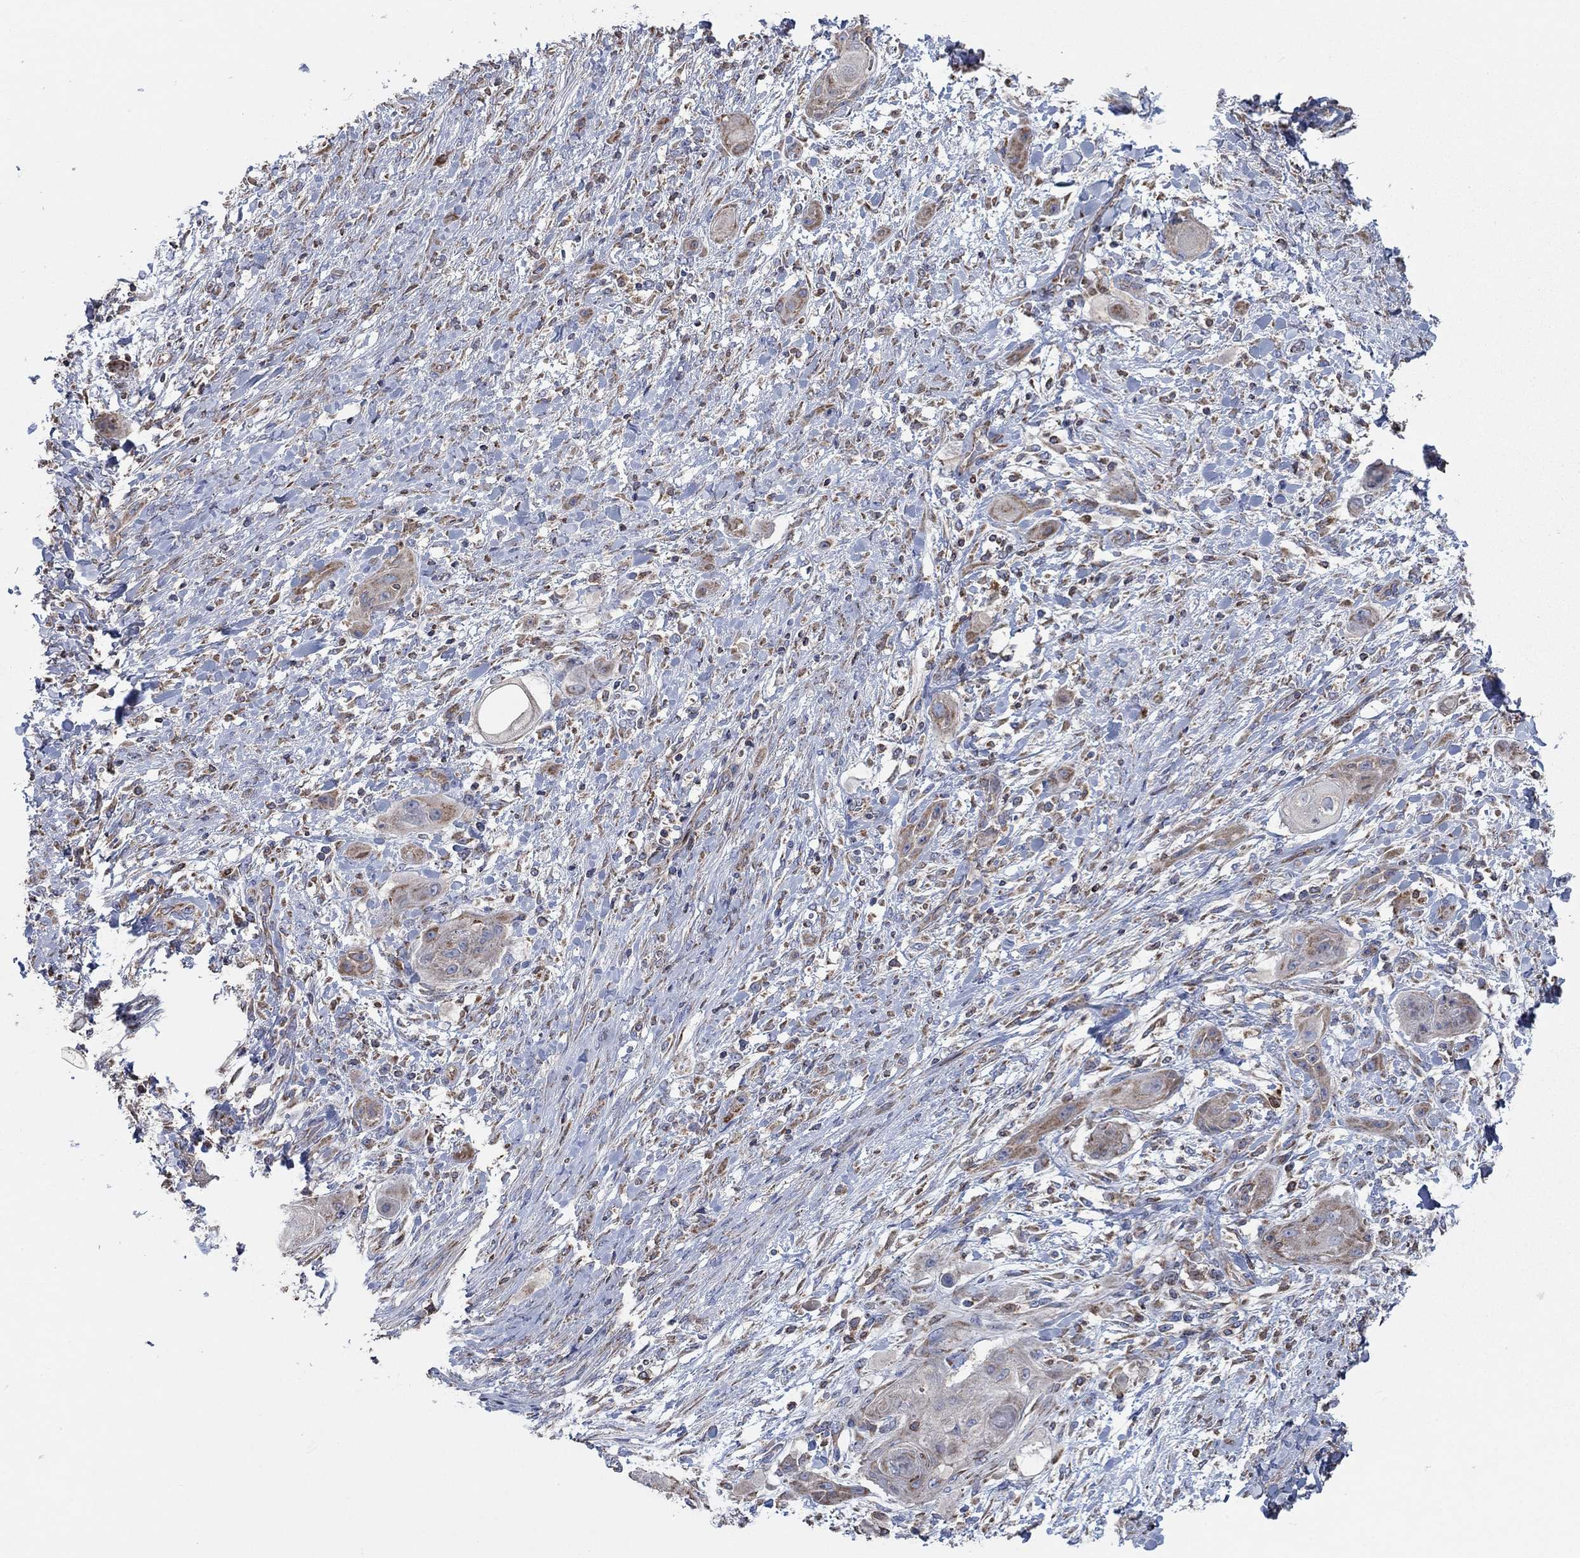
{"staining": {"intensity": "weak", "quantity": ">75%", "location": "cytoplasmic/membranous"}, "tissue": "skin cancer", "cell_type": "Tumor cells", "image_type": "cancer", "snomed": [{"axis": "morphology", "description": "Squamous cell carcinoma, NOS"}, {"axis": "topography", "description": "Skin"}], "caption": "Protein expression analysis of skin cancer exhibits weak cytoplasmic/membranous expression in approximately >75% of tumor cells. Immunohistochemistry (ihc) stains the protein of interest in brown and the nuclei are stained blue.", "gene": "NCEH1", "patient": {"sex": "male", "age": 62}}